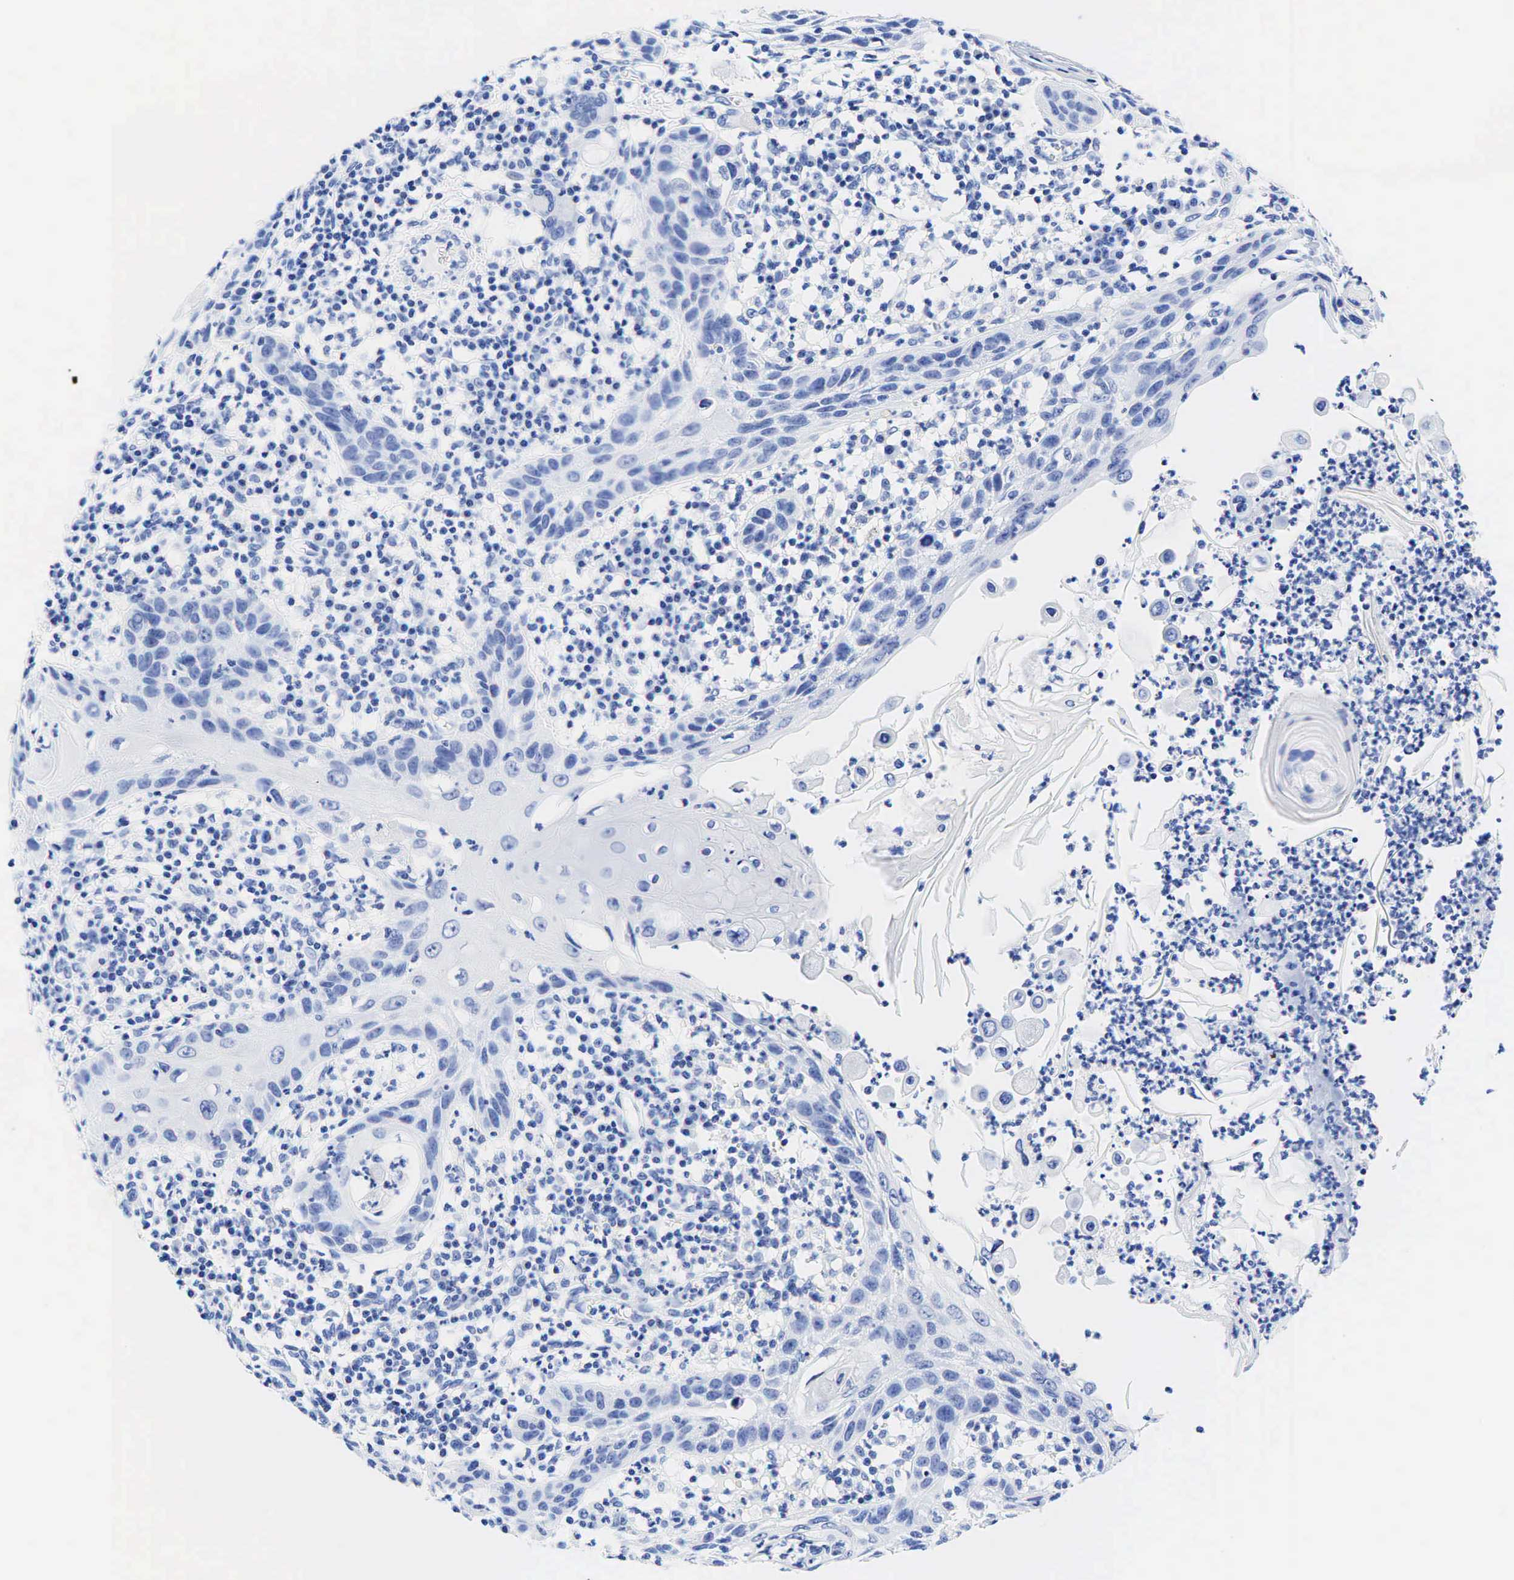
{"staining": {"intensity": "negative", "quantity": "none", "location": "none"}, "tissue": "skin cancer", "cell_type": "Tumor cells", "image_type": "cancer", "snomed": [{"axis": "morphology", "description": "Squamous cell carcinoma, NOS"}, {"axis": "topography", "description": "Skin"}], "caption": "Immunohistochemistry (IHC) histopathology image of neoplastic tissue: human skin squamous cell carcinoma stained with DAB (3,3'-diaminobenzidine) reveals no significant protein positivity in tumor cells.", "gene": "KRT18", "patient": {"sex": "female", "age": 74}}